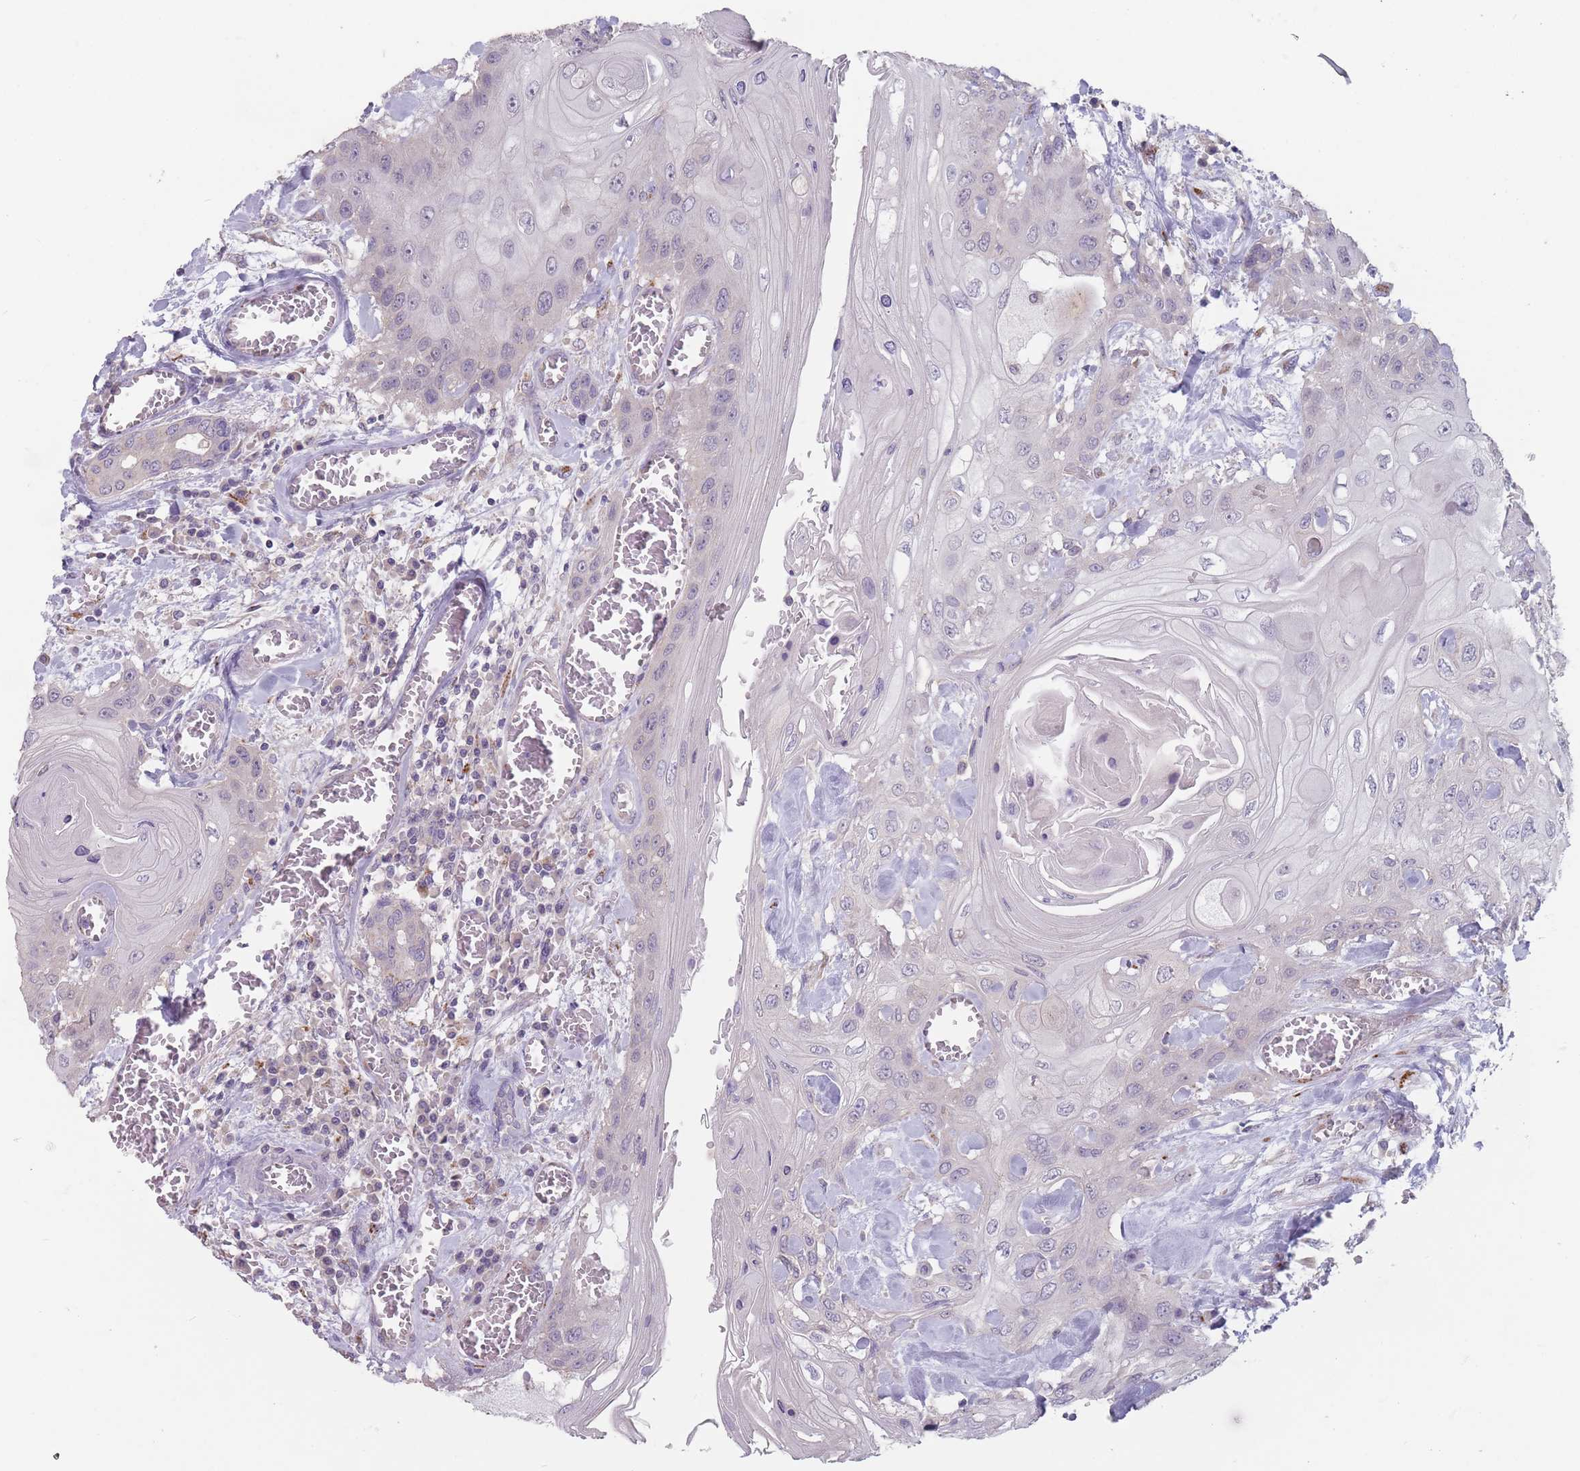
{"staining": {"intensity": "negative", "quantity": "none", "location": "none"}, "tissue": "head and neck cancer", "cell_type": "Tumor cells", "image_type": "cancer", "snomed": [{"axis": "morphology", "description": "Squamous cell carcinoma, NOS"}, {"axis": "topography", "description": "Head-Neck"}], "caption": "Tumor cells are negative for brown protein staining in head and neck cancer.", "gene": "AKAIN1", "patient": {"sex": "female", "age": 43}}